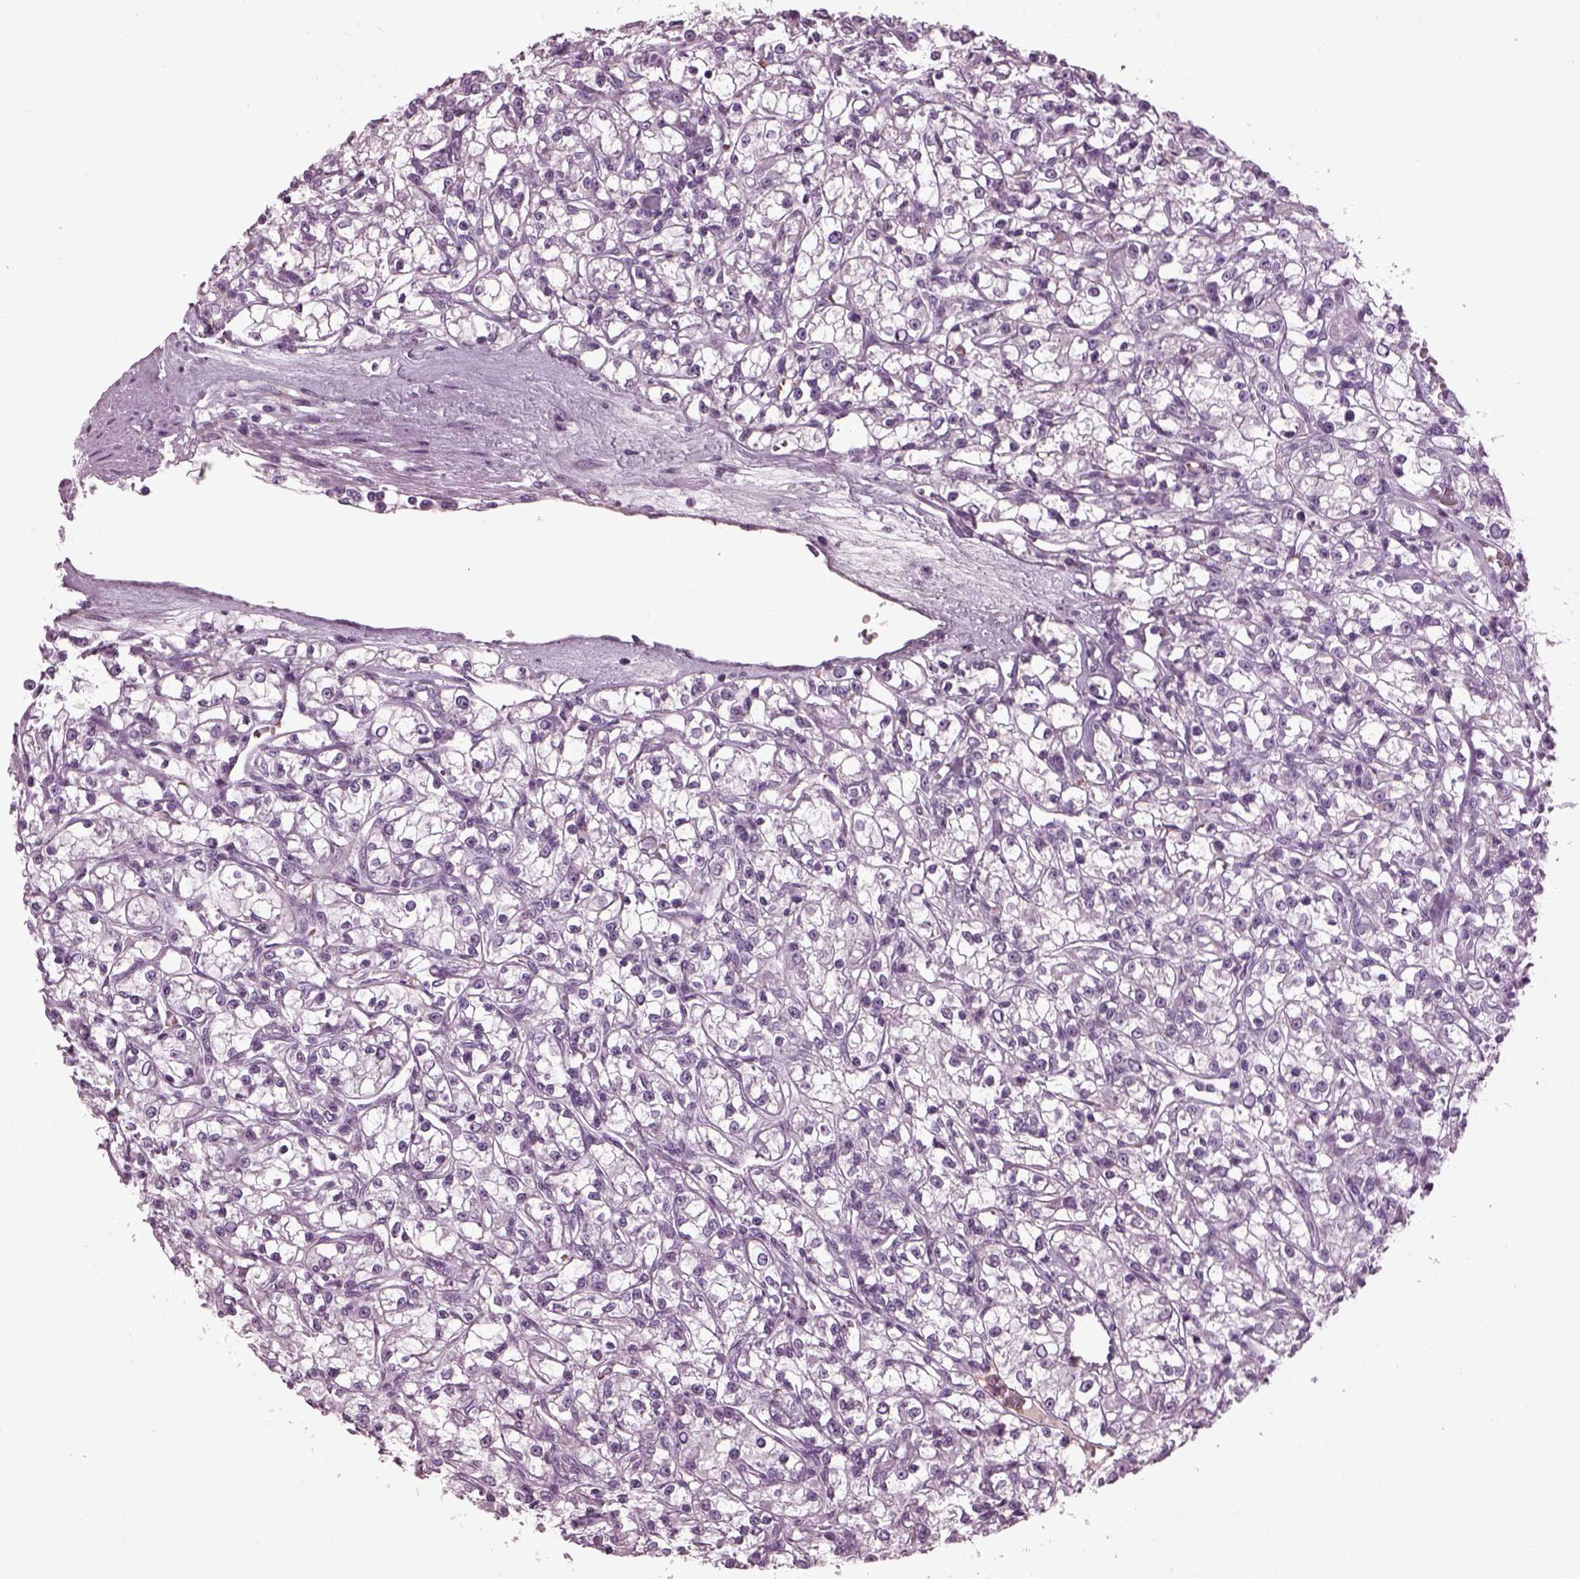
{"staining": {"intensity": "negative", "quantity": "none", "location": "none"}, "tissue": "renal cancer", "cell_type": "Tumor cells", "image_type": "cancer", "snomed": [{"axis": "morphology", "description": "Adenocarcinoma, NOS"}, {"axis": "topography", "description": "Kidney"}], "caption": "Immunohistochemistry (IHC) micrograph of renal adenocarcinoma stained for a protein (brown), which displays no expression in tumor cells. (DAB immunohistochemistry (IHC) with hematoxylin counter stain).", "gene": "DPYSL5", "patient": {"sex": "female", "age": 59}}